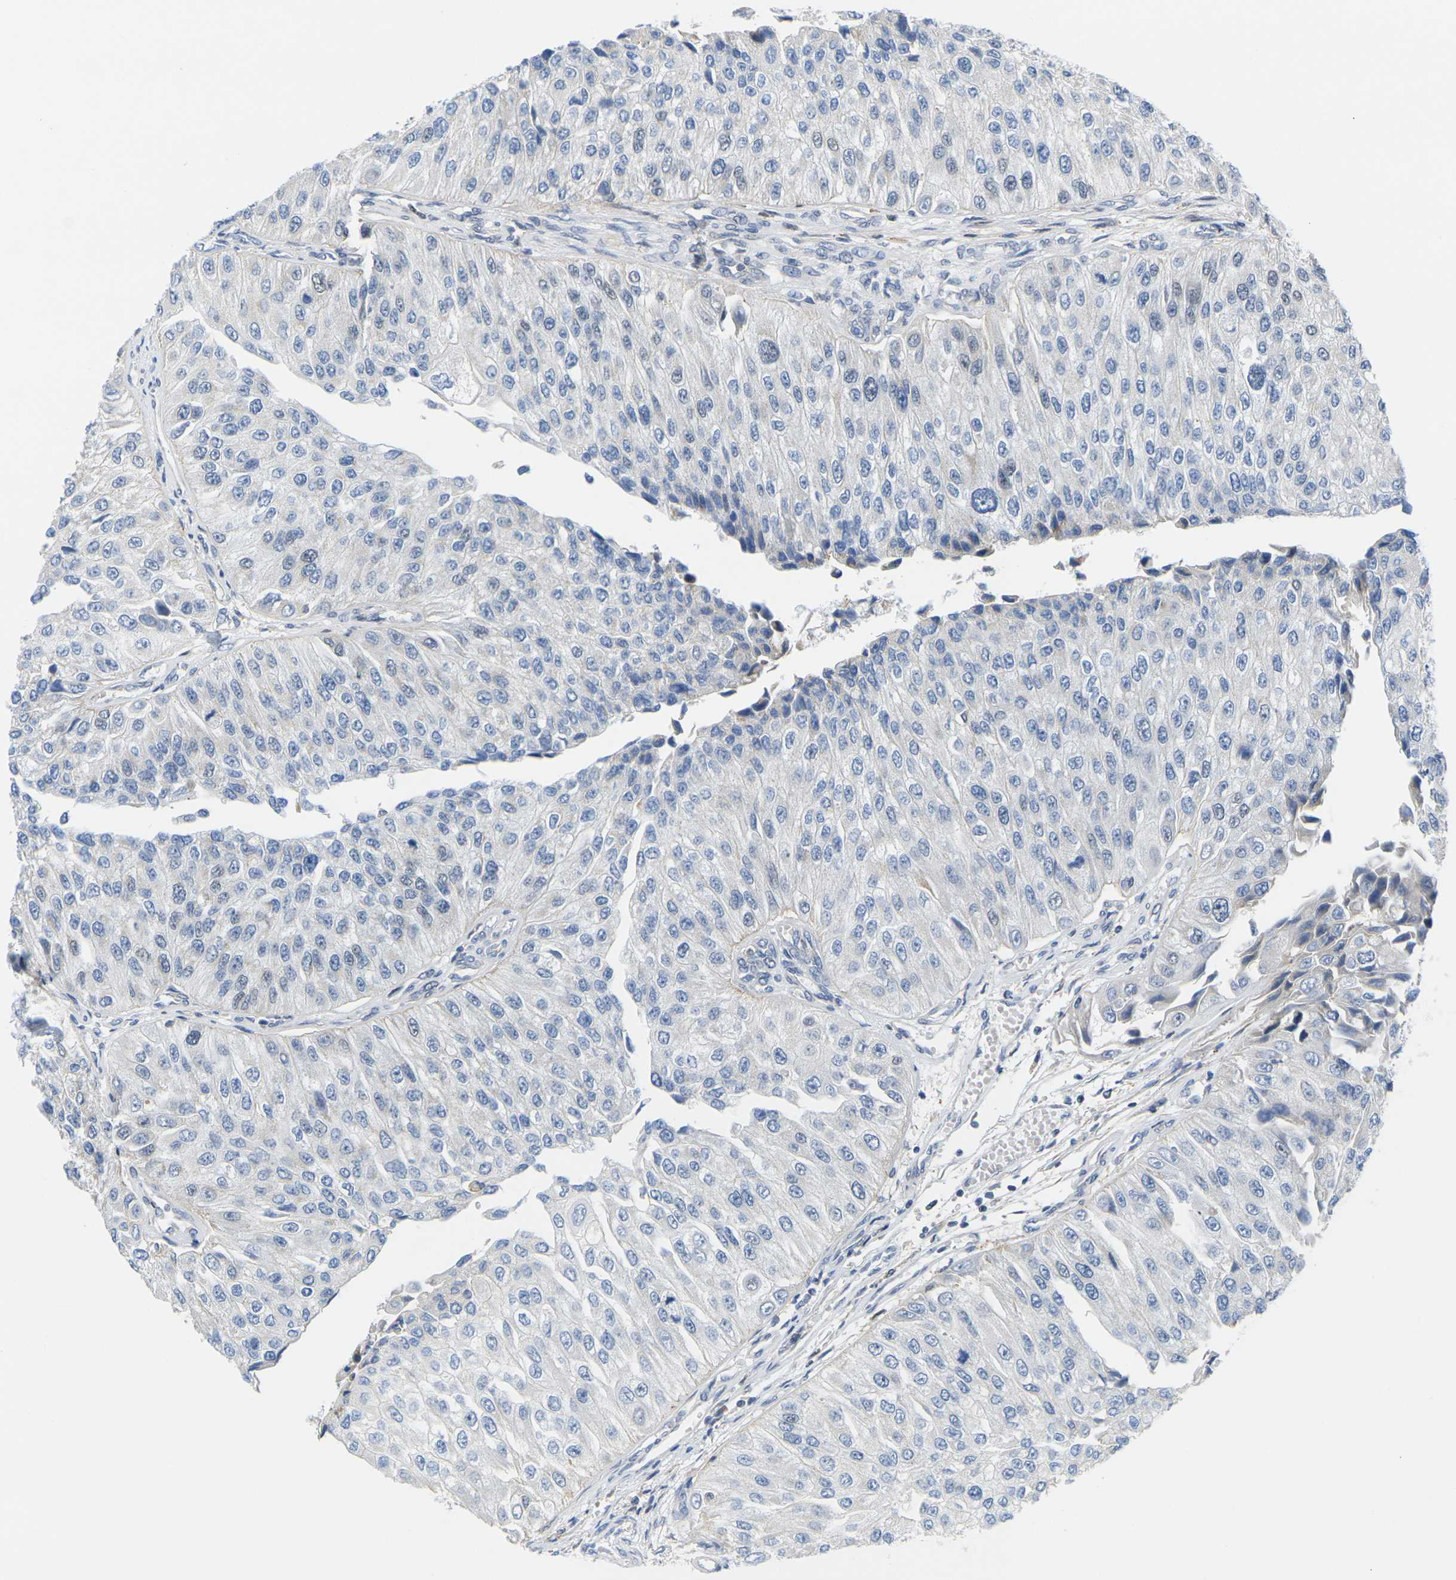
{"staining": {"intensity": "negative", "quantity": "none", "location": "none"}, "tissue": "urothelial cancer", "cell_type": "Tumor cells", "image_type": "cancer", "snomed": [{"axis": "morphology", "description": "Urothelial carcinoma, High grade"}, {"axis": "topography", "description": "Kidney"}, {"axis": "topography", "description": "Urinary bladder"}], "caption": "Immunohistochemistry (IHC) of human high-grade urothelial carcinoma shows no positivity in tumor cells. (Stains: DAB (3,3'-diaminobenzidine) IHC with hematoxylin counter stain, Microscopy: brightfield microscopy at high magnification).", "gene": "OTOF", "patient": {"sex": "male", "age": 77}}